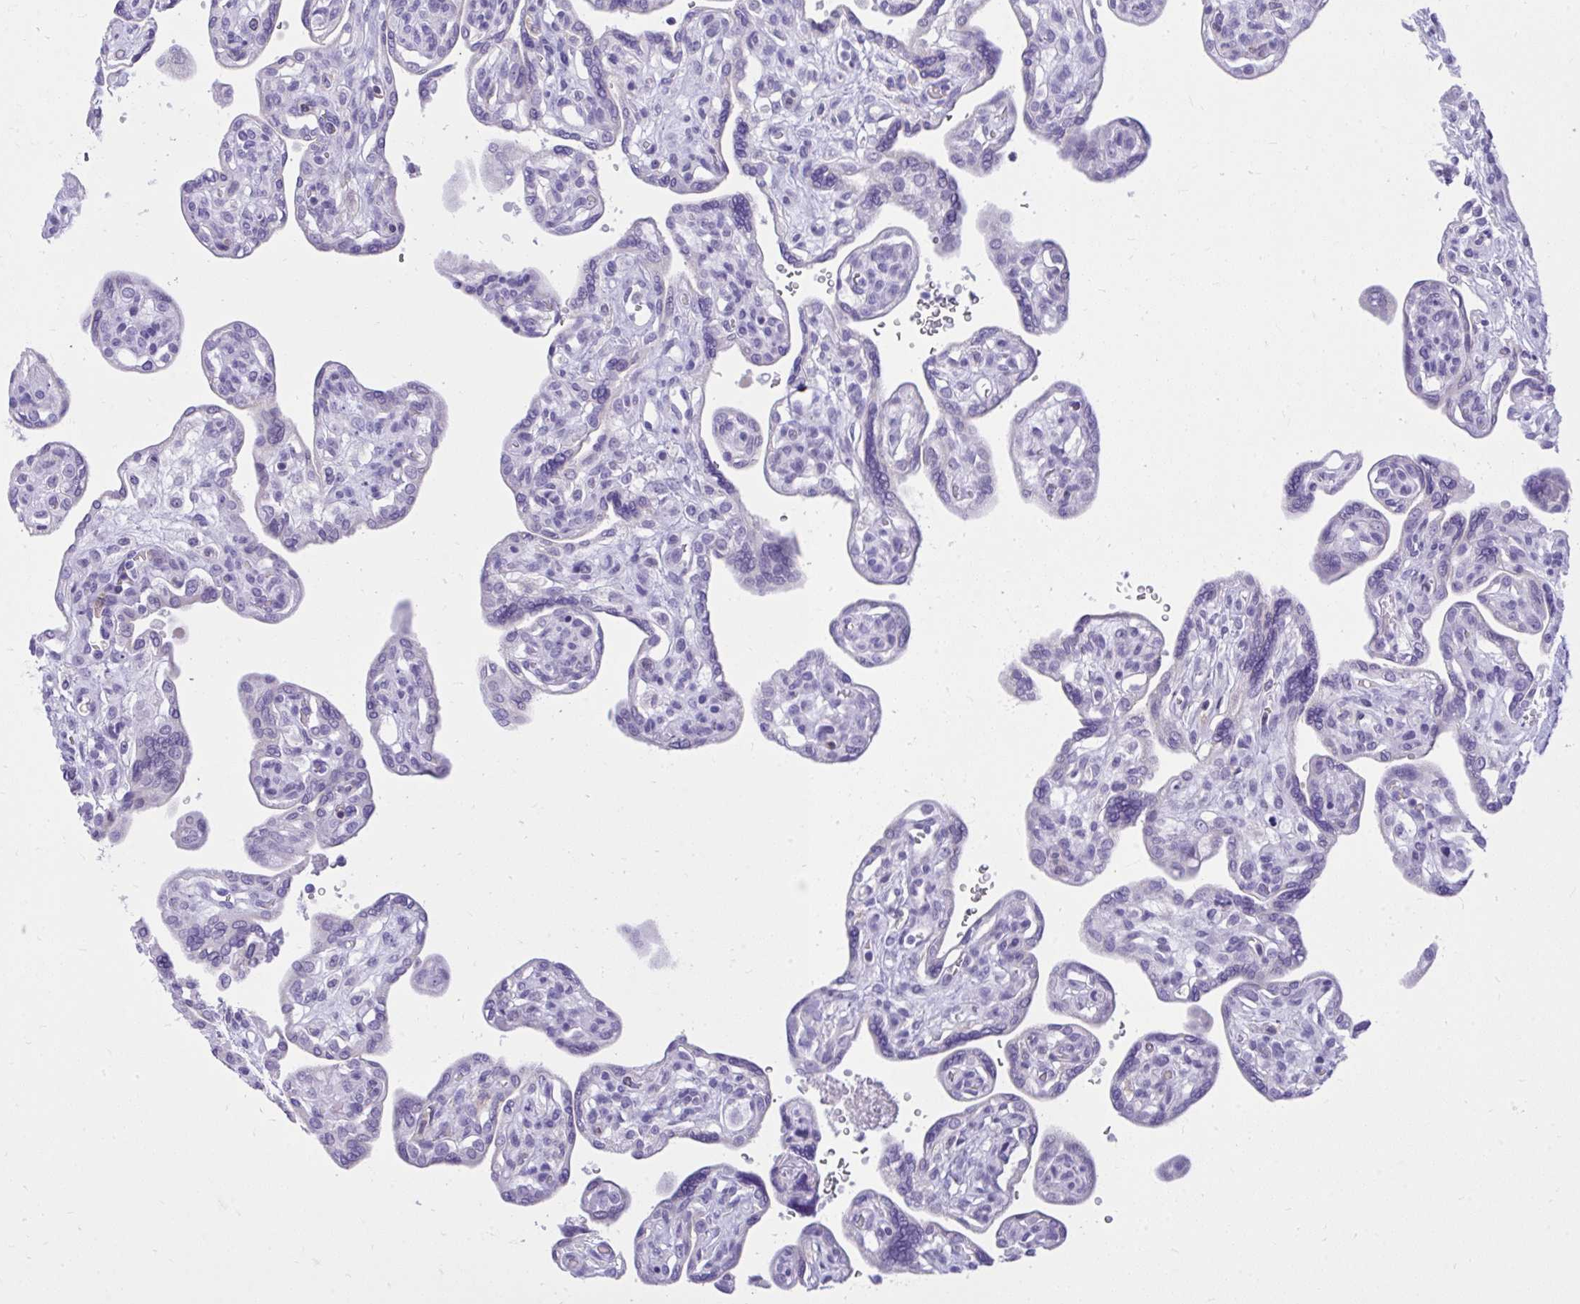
{"staining": {"intensity": "negative", "quantity": "none", "location": "none"}, "tissue": "placenta", "cell_type": "Decidual cells", "image_type": "normal", "snomed": [{"axis": "morphology", "description": "Normal tissue, NOS"}, {"axis": "topography", "description": "Placenta"}], "caption": "An IHC histopathology image of benign placenta is shown. There is no staining in decidual cells of placenta.", "gene": "GPRIN3", "patient": {"sex": "female", "age": 39}}